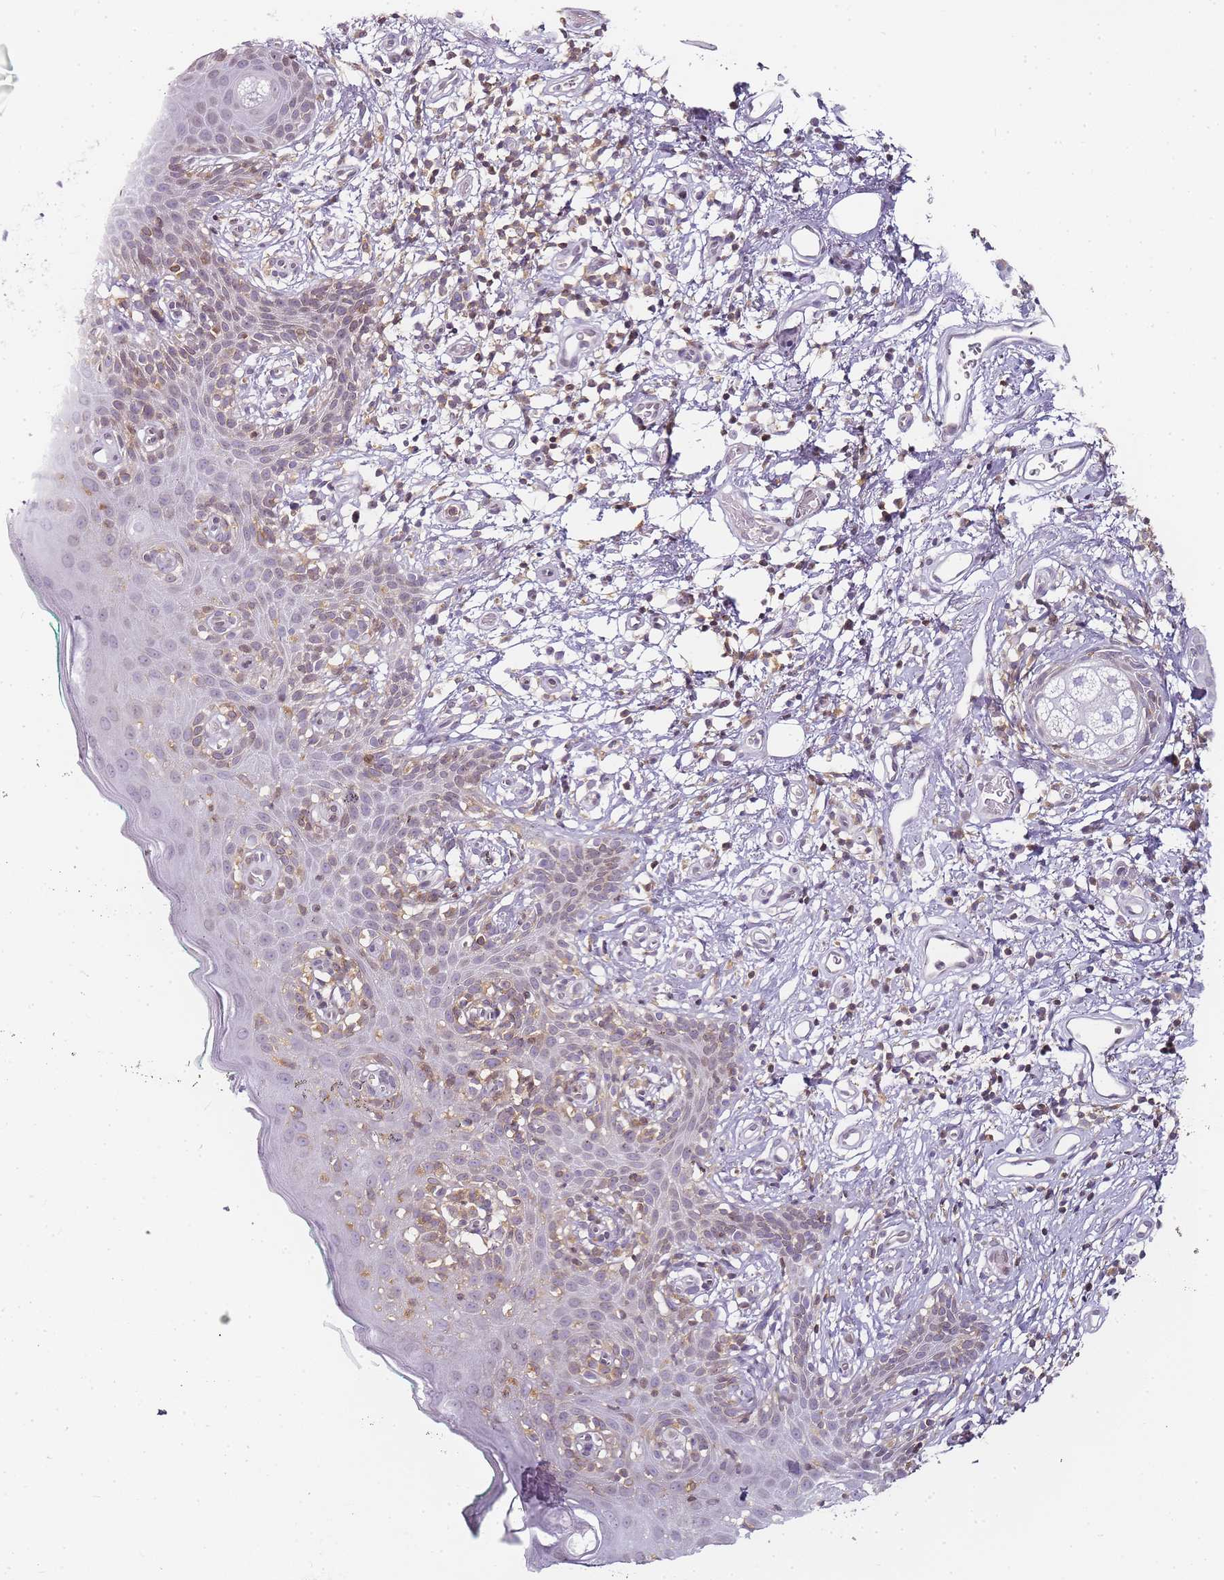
{"staining": {"intensity": "weak", "quantity": "<25%", "location": "cytoplasmic/membranous"}, "tissue": "skin", "cell_type": "Epidermal cells", "image_type": "normal", "snomed": [{"axis": "morphology", "description": "Normal tissue, NOS"}, {"axis": "topography", "description": "Vulva"}], "caption": "High magnification brightfield microscopy of unremarkable skin stained with DAB (3,3'-diaminobenzidine) (brown) and counterstained with hematoxylin (blue): epidermal cells show no significant expression. Nuclei are stained in blue.", "gene": "JAKMIP1", "patient": {"sex": "female", "age": 66}}